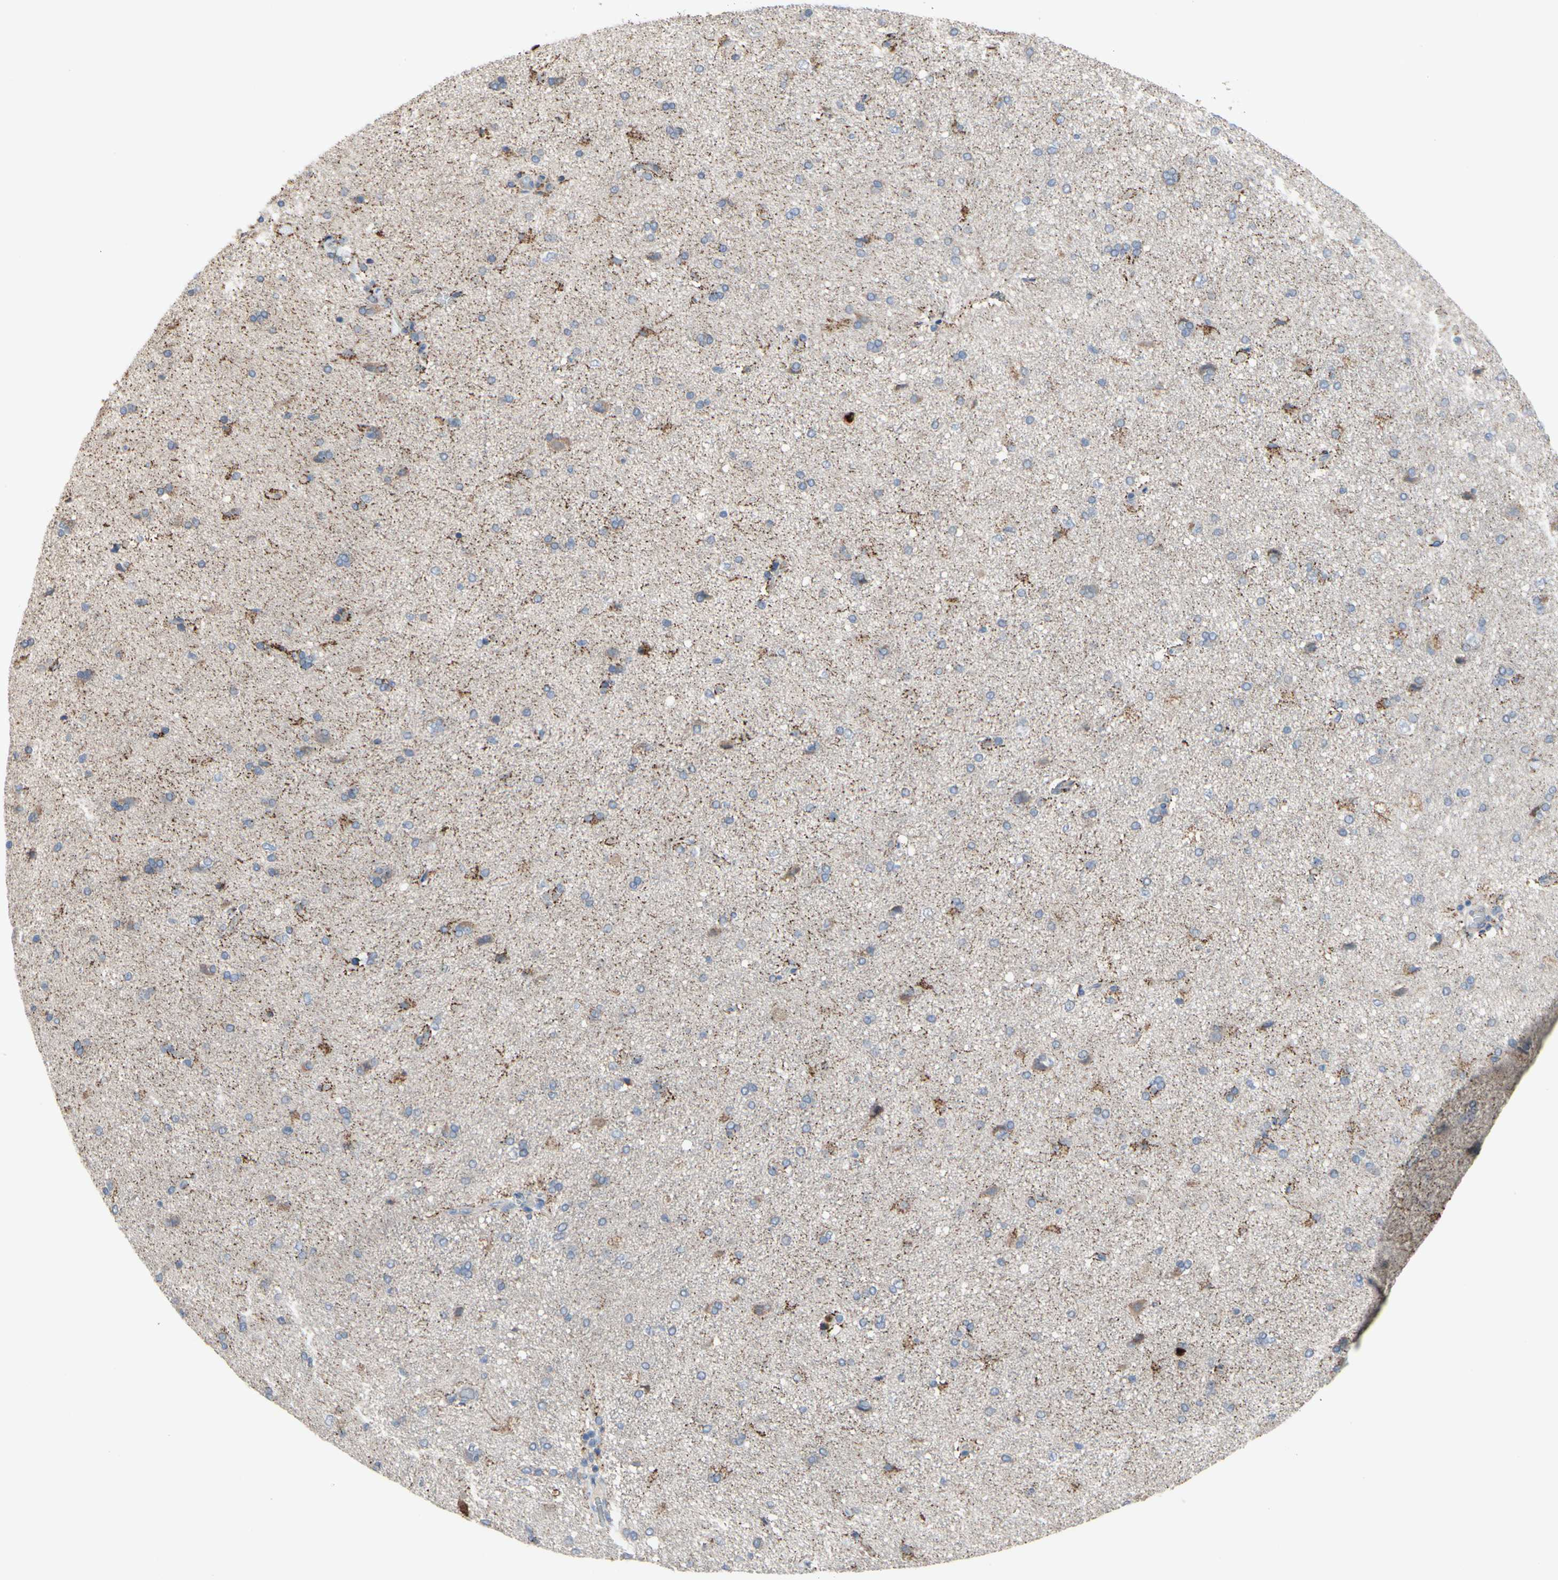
{"staining": {"intensity": "negative", "quantity": "none", "location": "none"}, "tissue": "cerebral cortex", "cell_type": "Endothelial cells", "image_type": "normal", "snomed": [{"axis": "morphology", "description": "Normal tissue, NOS"}, {"axis": "topography", "description": "Cerebral cortex"}], "caption": "Immunohistochemistry (IHC) of benign human cerebral cortex demonstrates no staining in endothelial cells.", "gene": "TTC14", "patient": {"sex": "male", "age": 62}}